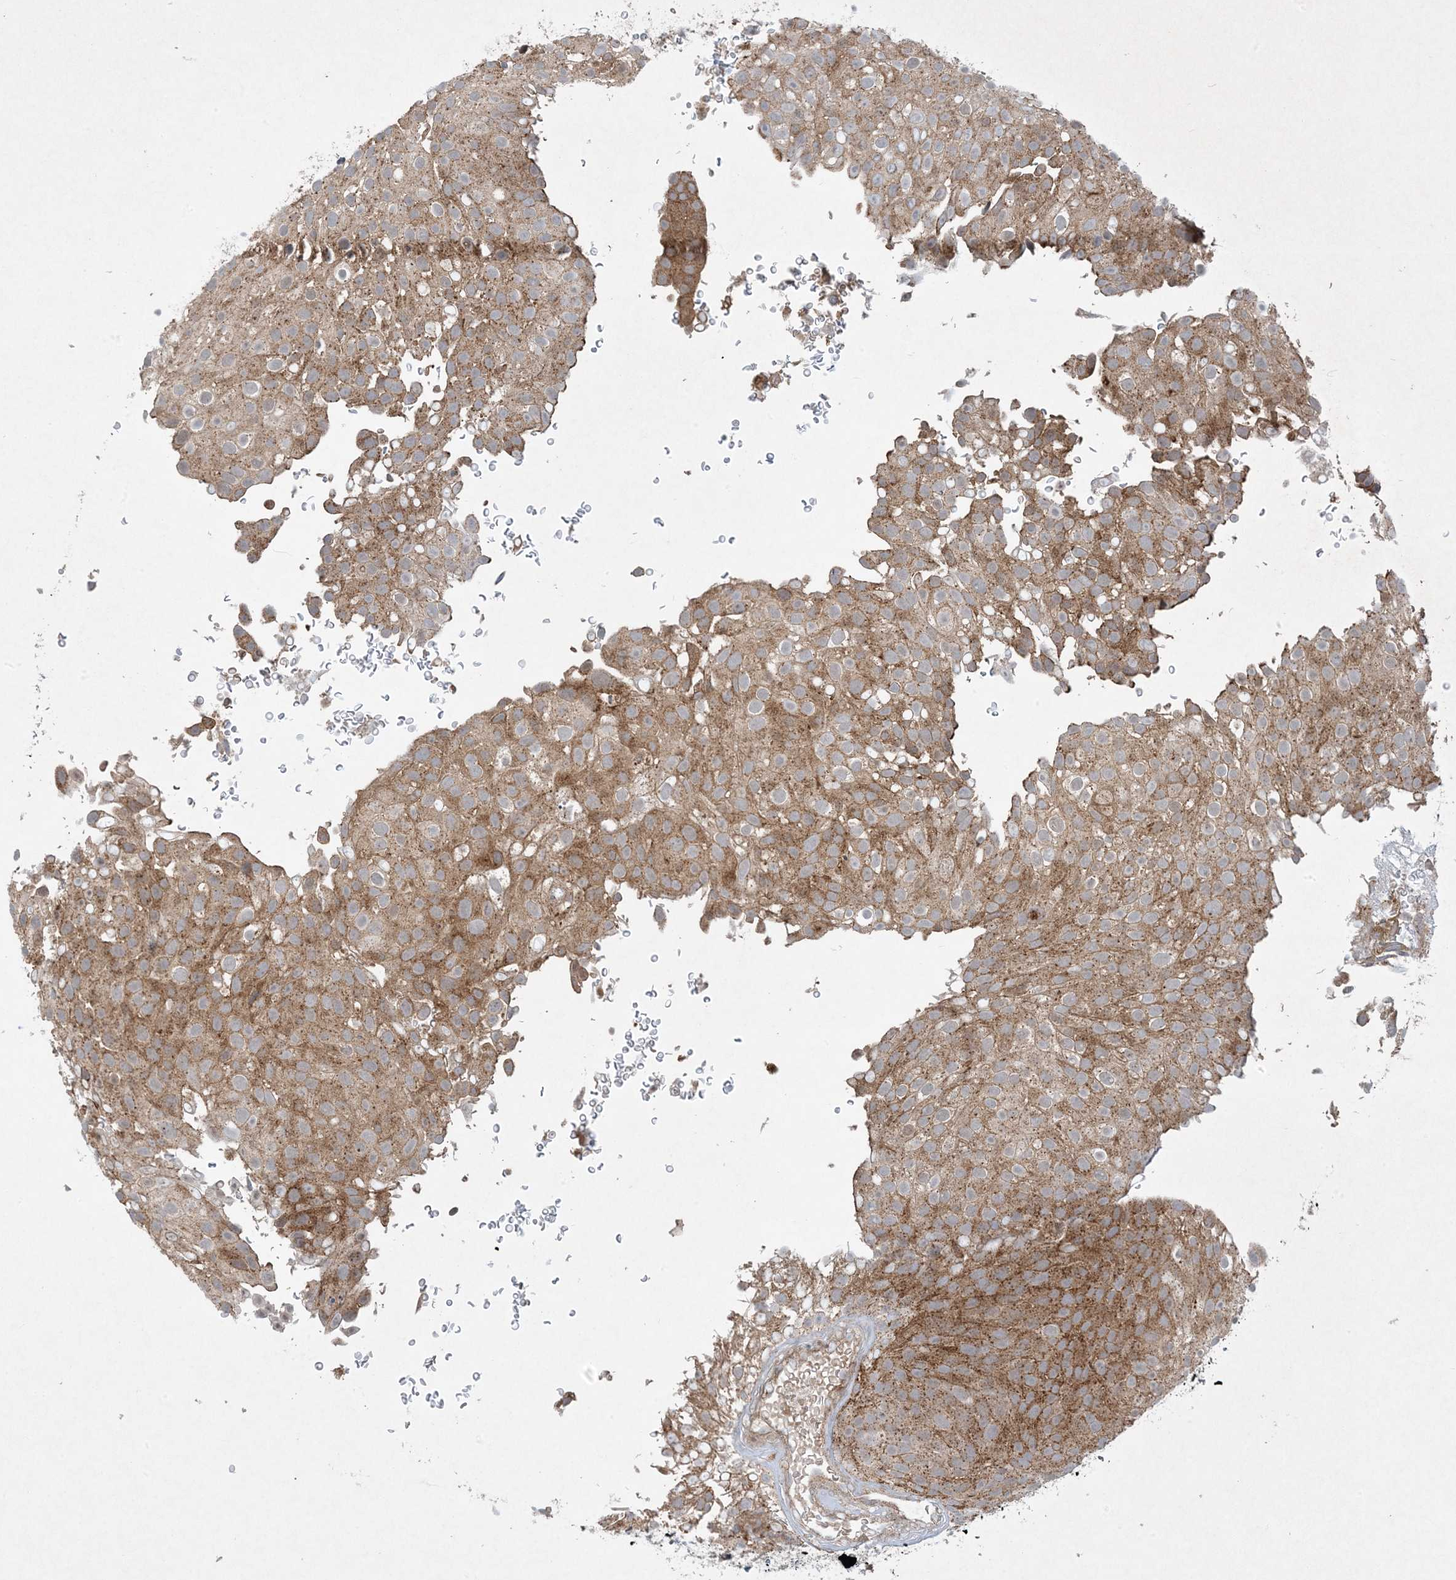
{"staining": {"intensity": "moderate", "quantity": ">75%", "location": "cytoplasmic/membranous"}, "tissue": "urothelial cancer", "cell_type": "Tumor cells", "image_type": "cancer", "snomed": [{"axis": "morphology", "description": "Urothelial carcinoma, Low grade"}, {"axis": "topography", "description": "Urinary bladder"}], "caption": "Protein staining of low-grade urothelial carcinoma tissue demonstrates moderate cytoplasmic/membranous positivity in approximately >75% of tumor cells.", "gene": "STAM2", "patient": {"sex": "male", "age": 78}}